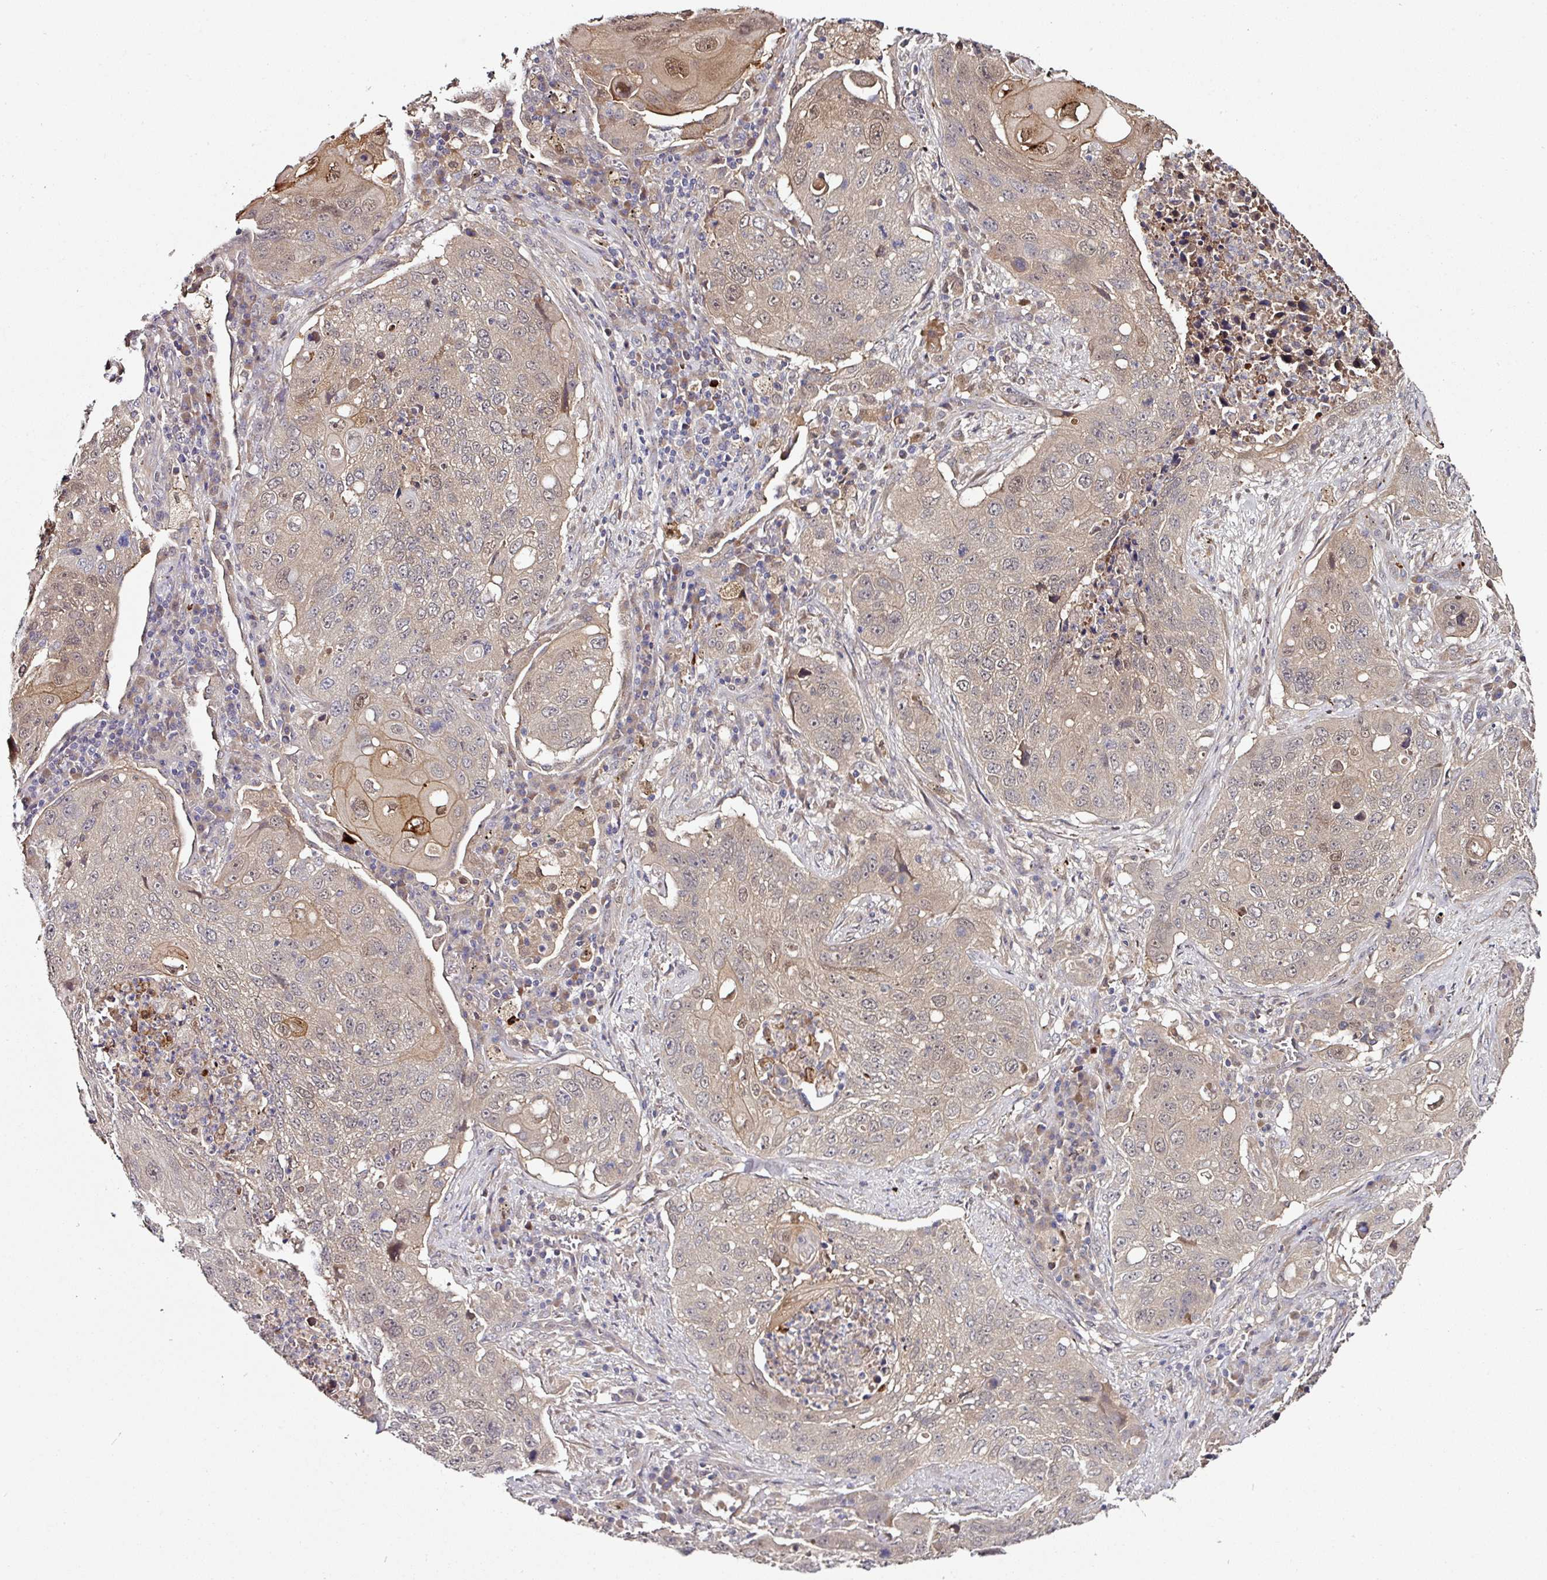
{"staining": {"intensity": "weak", "quantity": "25%-75%", "location": "cytoplasmic/membranous"}, "tissue": "lung cancer", "cell_type": "Tumor cells", "image_type": "cancer", "snomed": [{"axis": "morphology", "description": "Squamous cell carcinoma, NOS"}, {"axis": "topography", "description": "Lung"}], "caption": "Approximately 25%-75% of tumor cells in human lung squamous cell carcinoma demonstrate weak cytoplasmic/membranous protein staining as visualized by brown immunohistochemical staining.", "gene": "CTDSP2", "patient": {"sex": "female", "age": 63}}